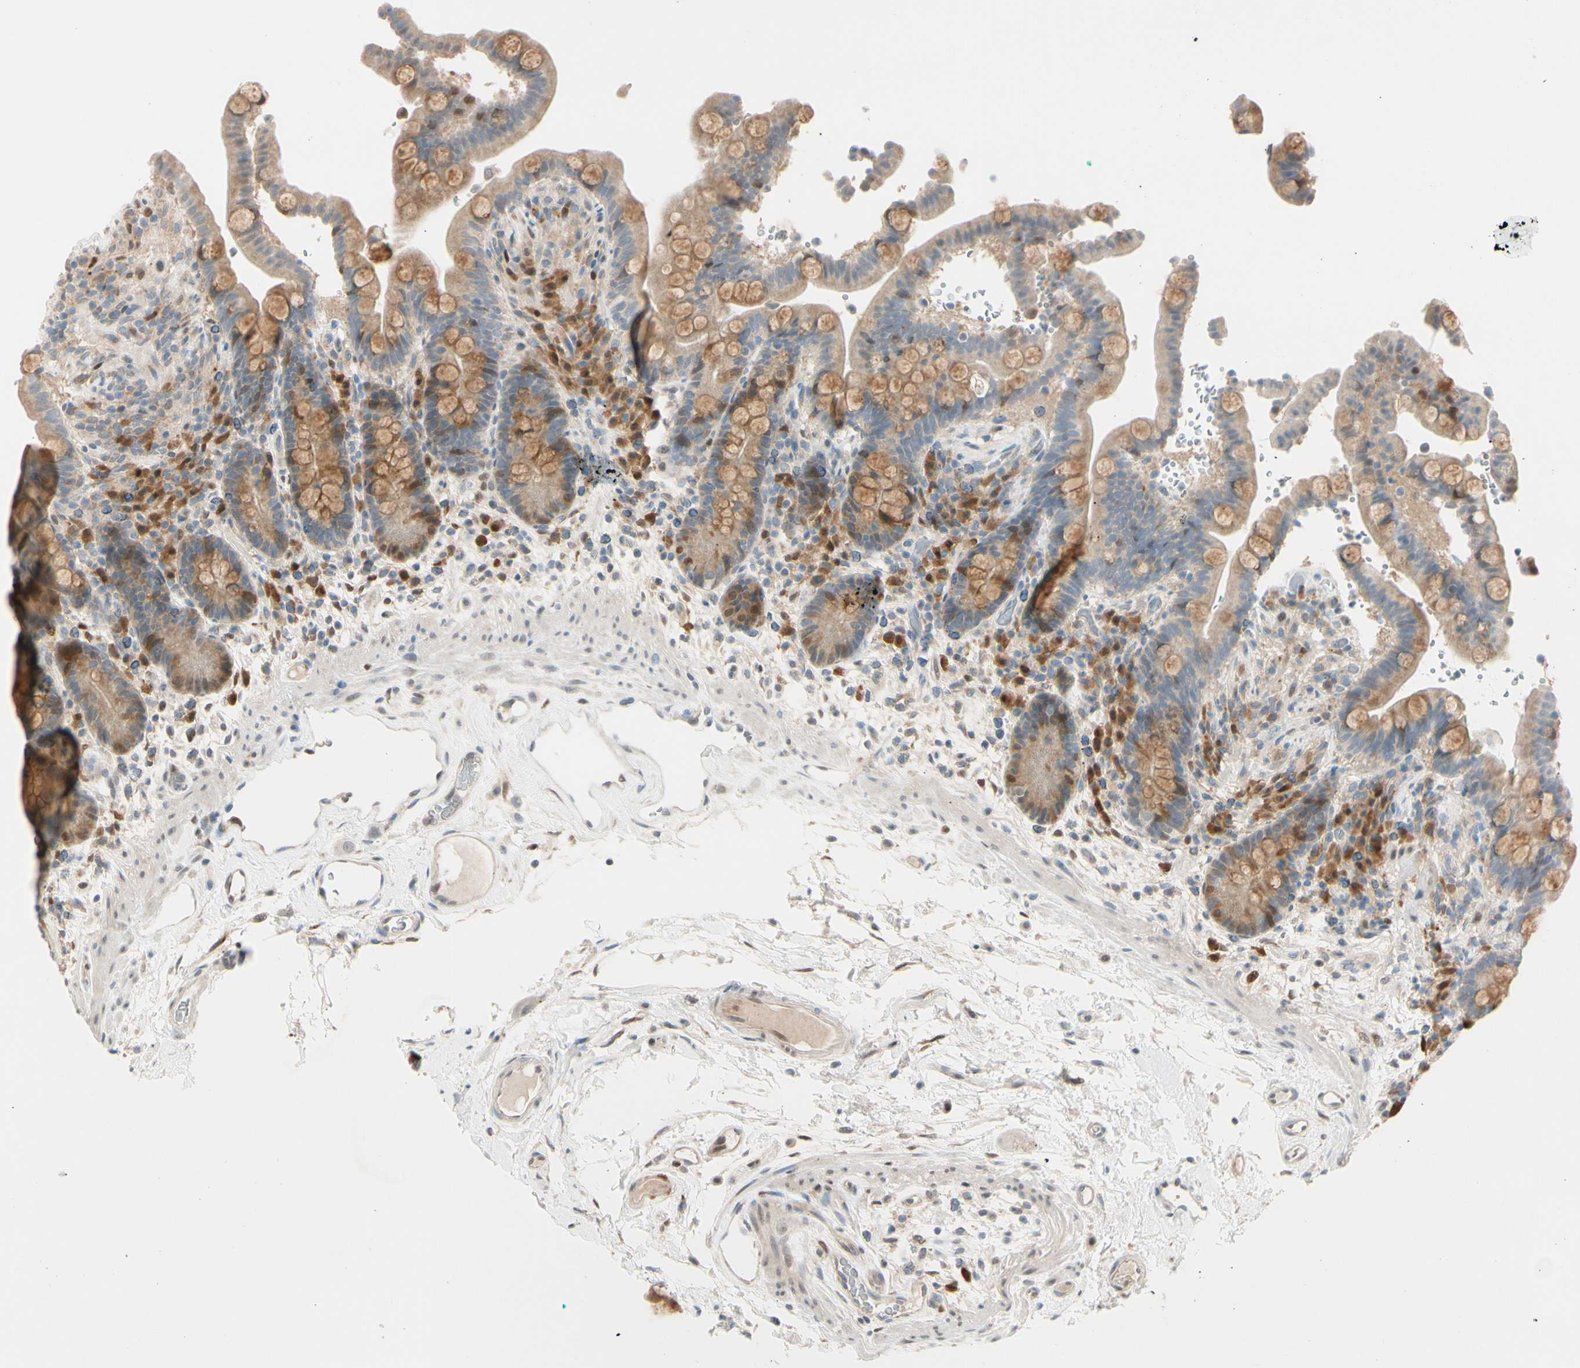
{"staining": {"intensity": "negative", "quantity": "none", "location": "none"}, "tissue": "colon", "cell_type": "Endothelial cells", "image_type": "normal", "snomed": [{"axis": "morphology", "description": "Normal tissue, NOS"}, {"axis": "topography", "description": "Colon"}], "caption": "A photomicrograph of human colon is negative for staining in endothelial cells. (DAB (3,3'-diaminobenzidine) IHC, high magnification).", "gene": "PTTG1", "patient": {"sex": "male", "age": 73}}